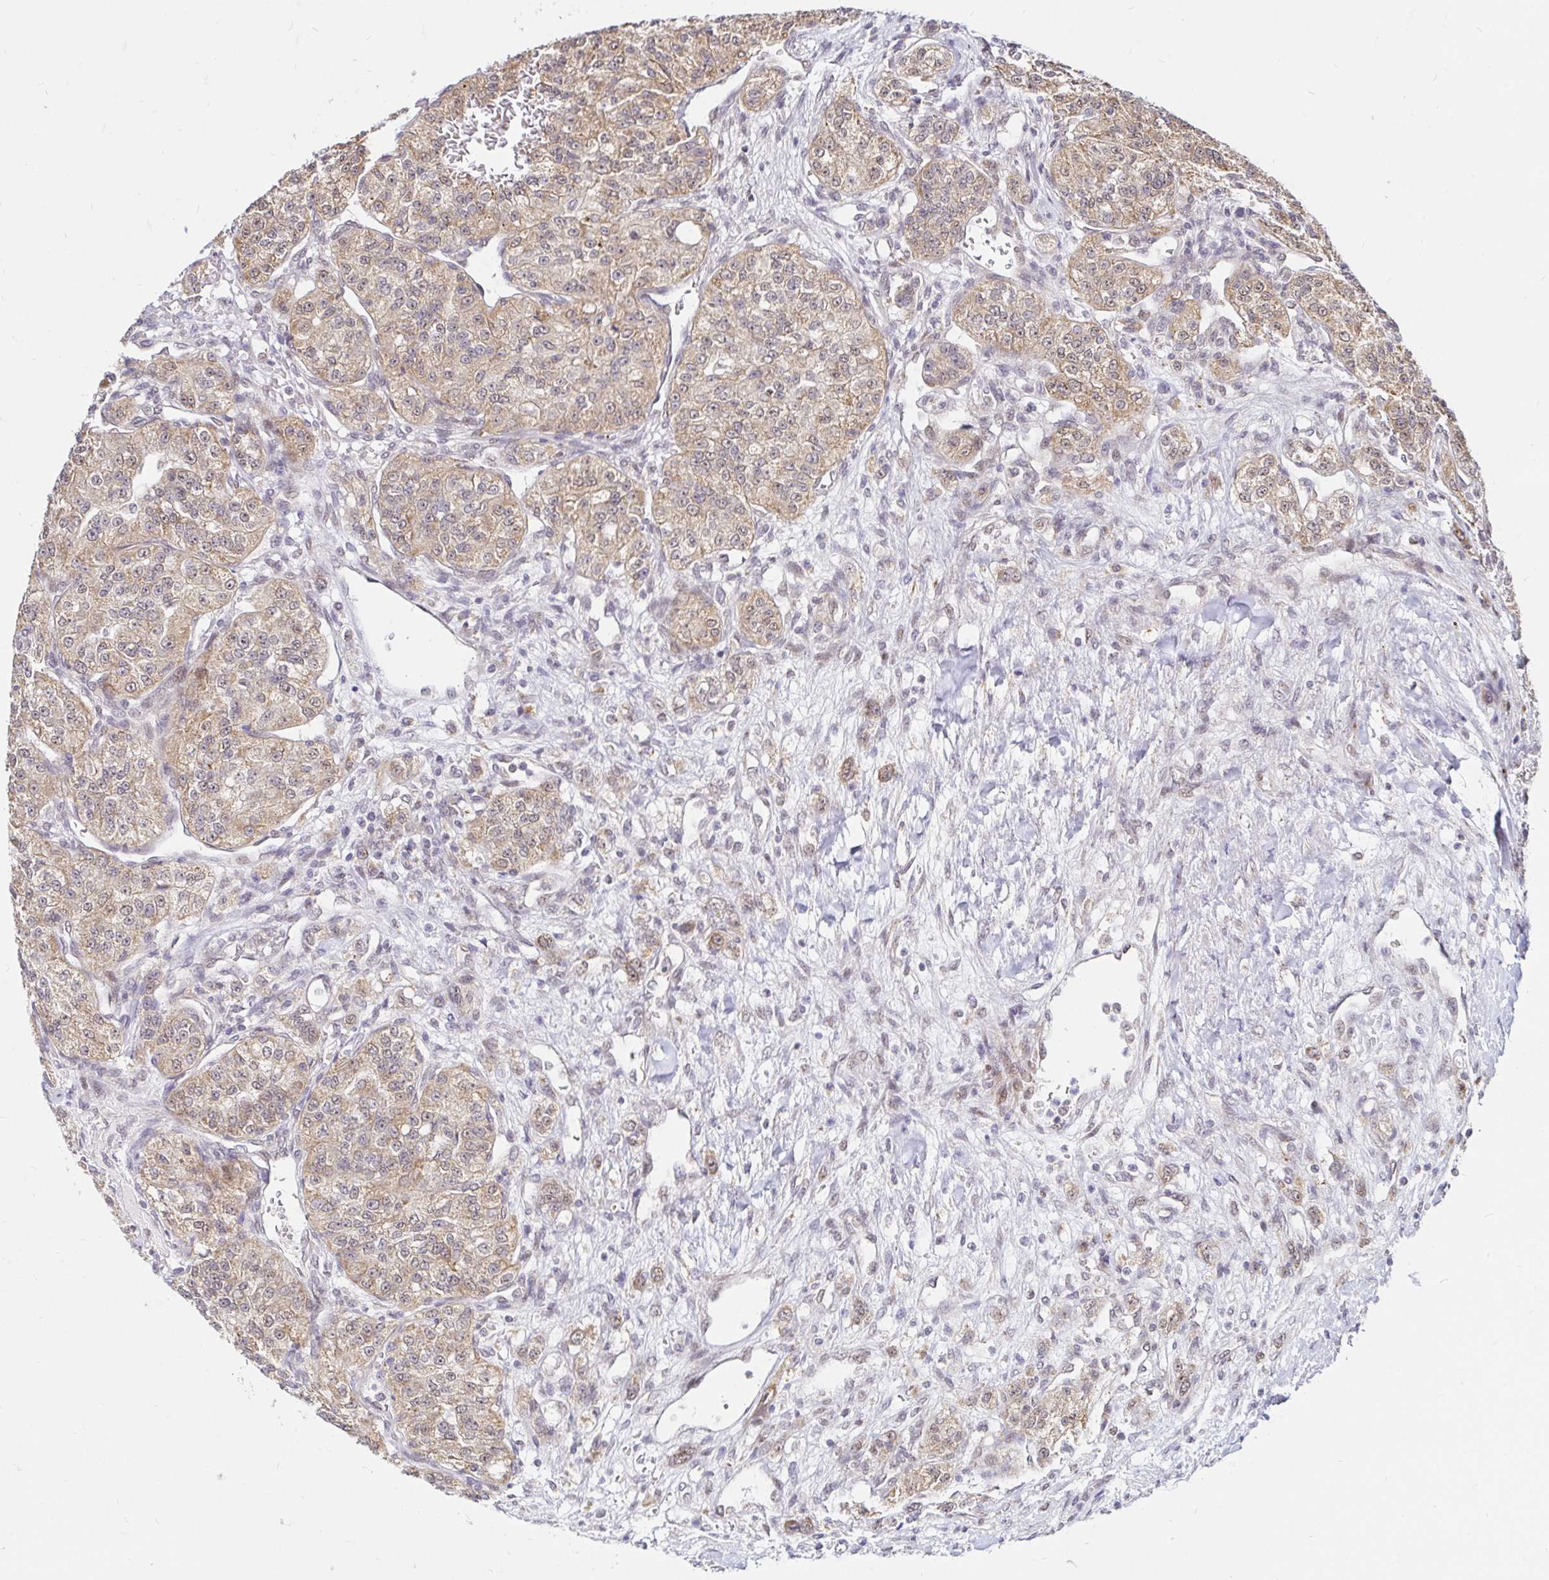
{"staining": {"intensity": "weak", "quantity": ">75%", "location": "cytoplasmic/membranous"}, "tissue": "renal cancer", "cell_type": "Tumor cells", "image_type": "cancer", "snomed": [{"axis": "morphology", "description": "Adenocarcinoma, NOS"}, {"axis": "topography", "description": "Kidney"}], "caption": "Protein expression analysis of human renal cancer (adenocarcinoma) reveals weak cytoplasmic/membranous staining in approximately >75% of tumor cells.", "gene": "TIMM50", "patient": {"sex": "female", "age": 63}}